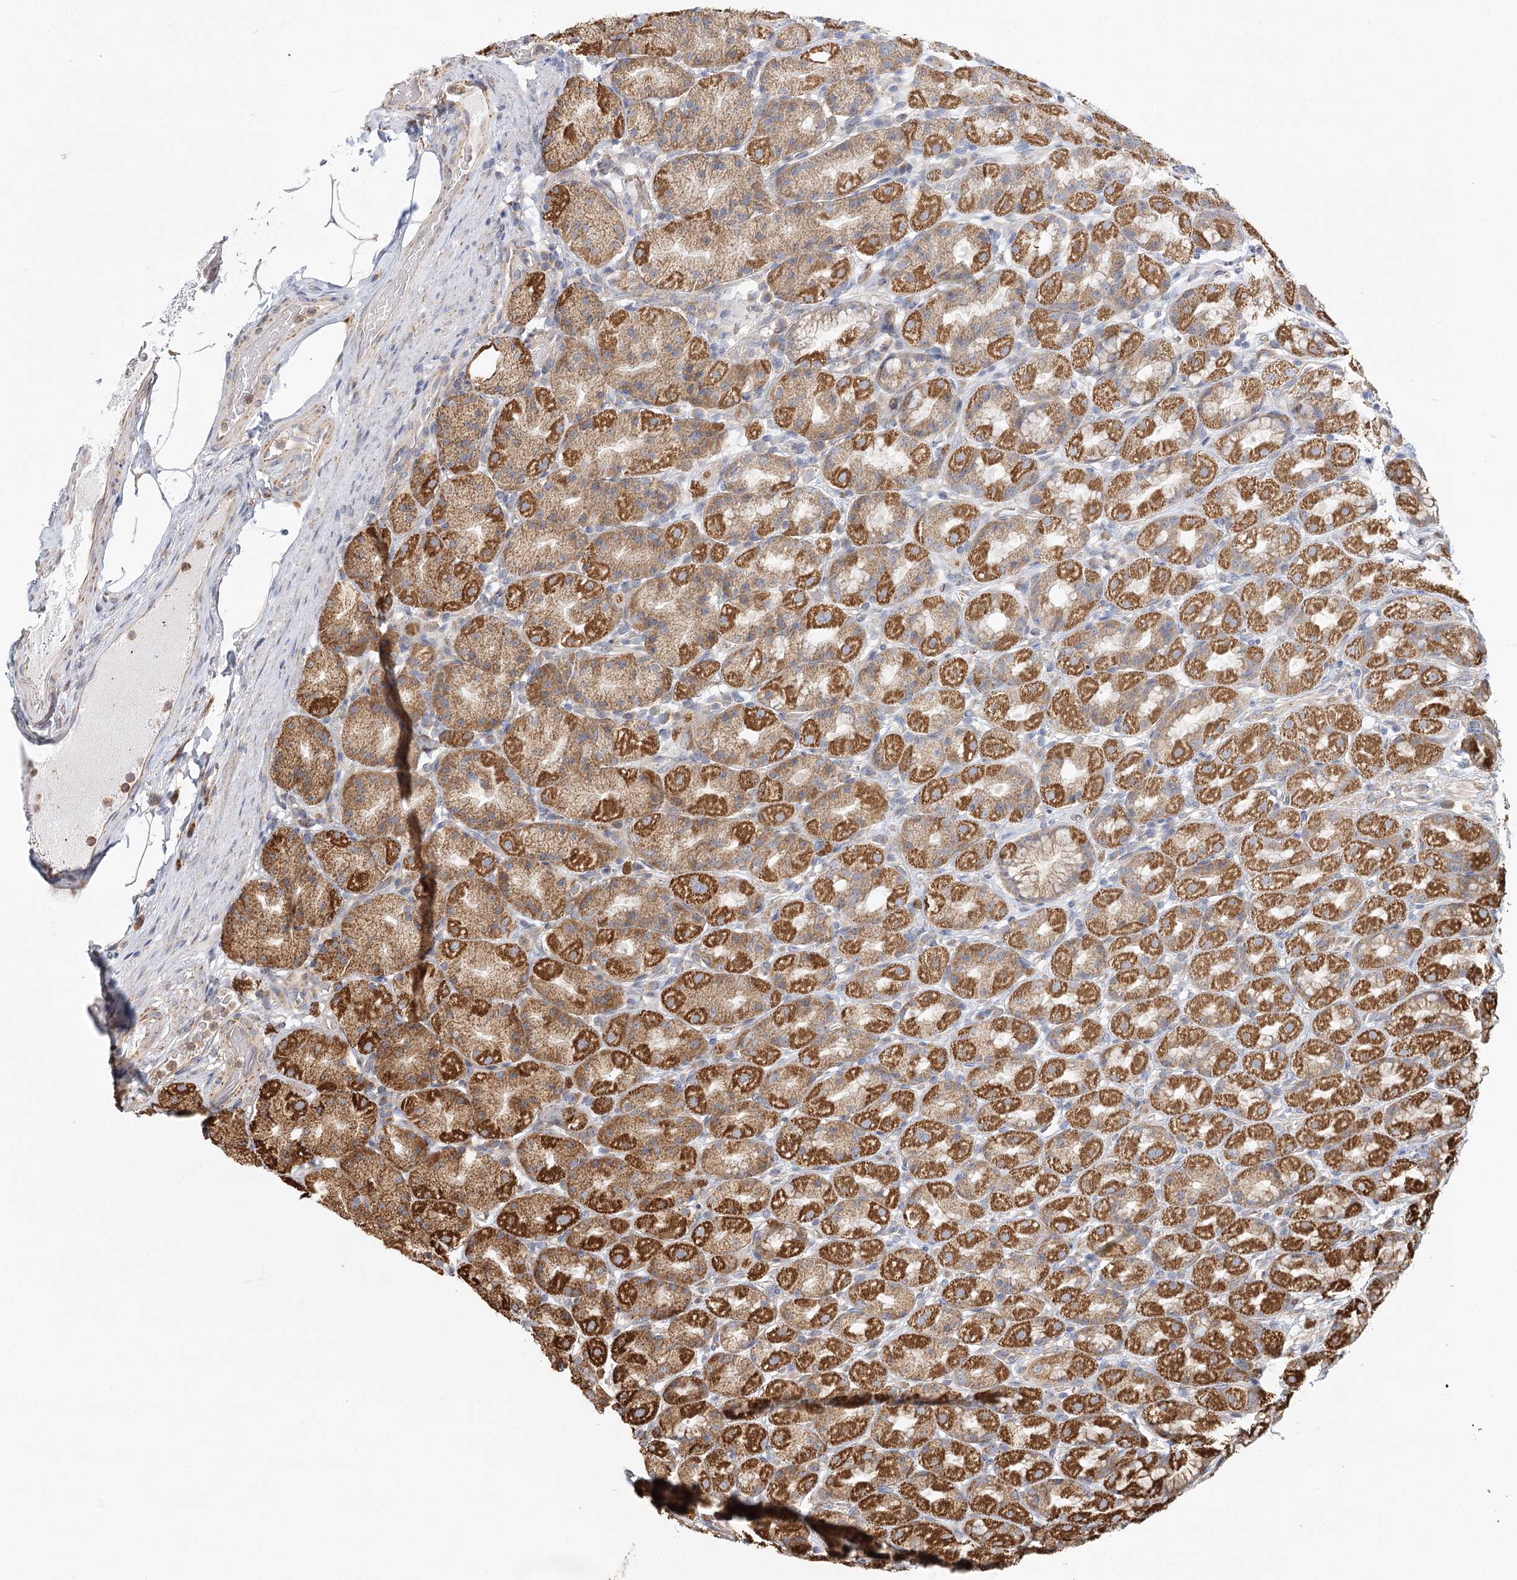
{"staining": {"intensity": "strong", "quantity": "25%-75%", "location": "cytoplasmic/membranous"}, "tissue": "stomach", "cell_type": "Glandular cells", "image_type": "normal", "snomed": [{"axis": "morphology", "description": "Normal tissue, NOS"}, {"axis": "topography", "description": "Stomach, upper"}], "caption": "Protein expression analysis of normal stomach displays strong cytoplasmic/membranous positivity in approximately 25%-75% of glandular cells. Immunohistochemistry (ihc) stains the protein in brown and the nuclei are stained blue.", "gene": "ZFYVE16", "patient": {"sex": "male", "age": 68}}